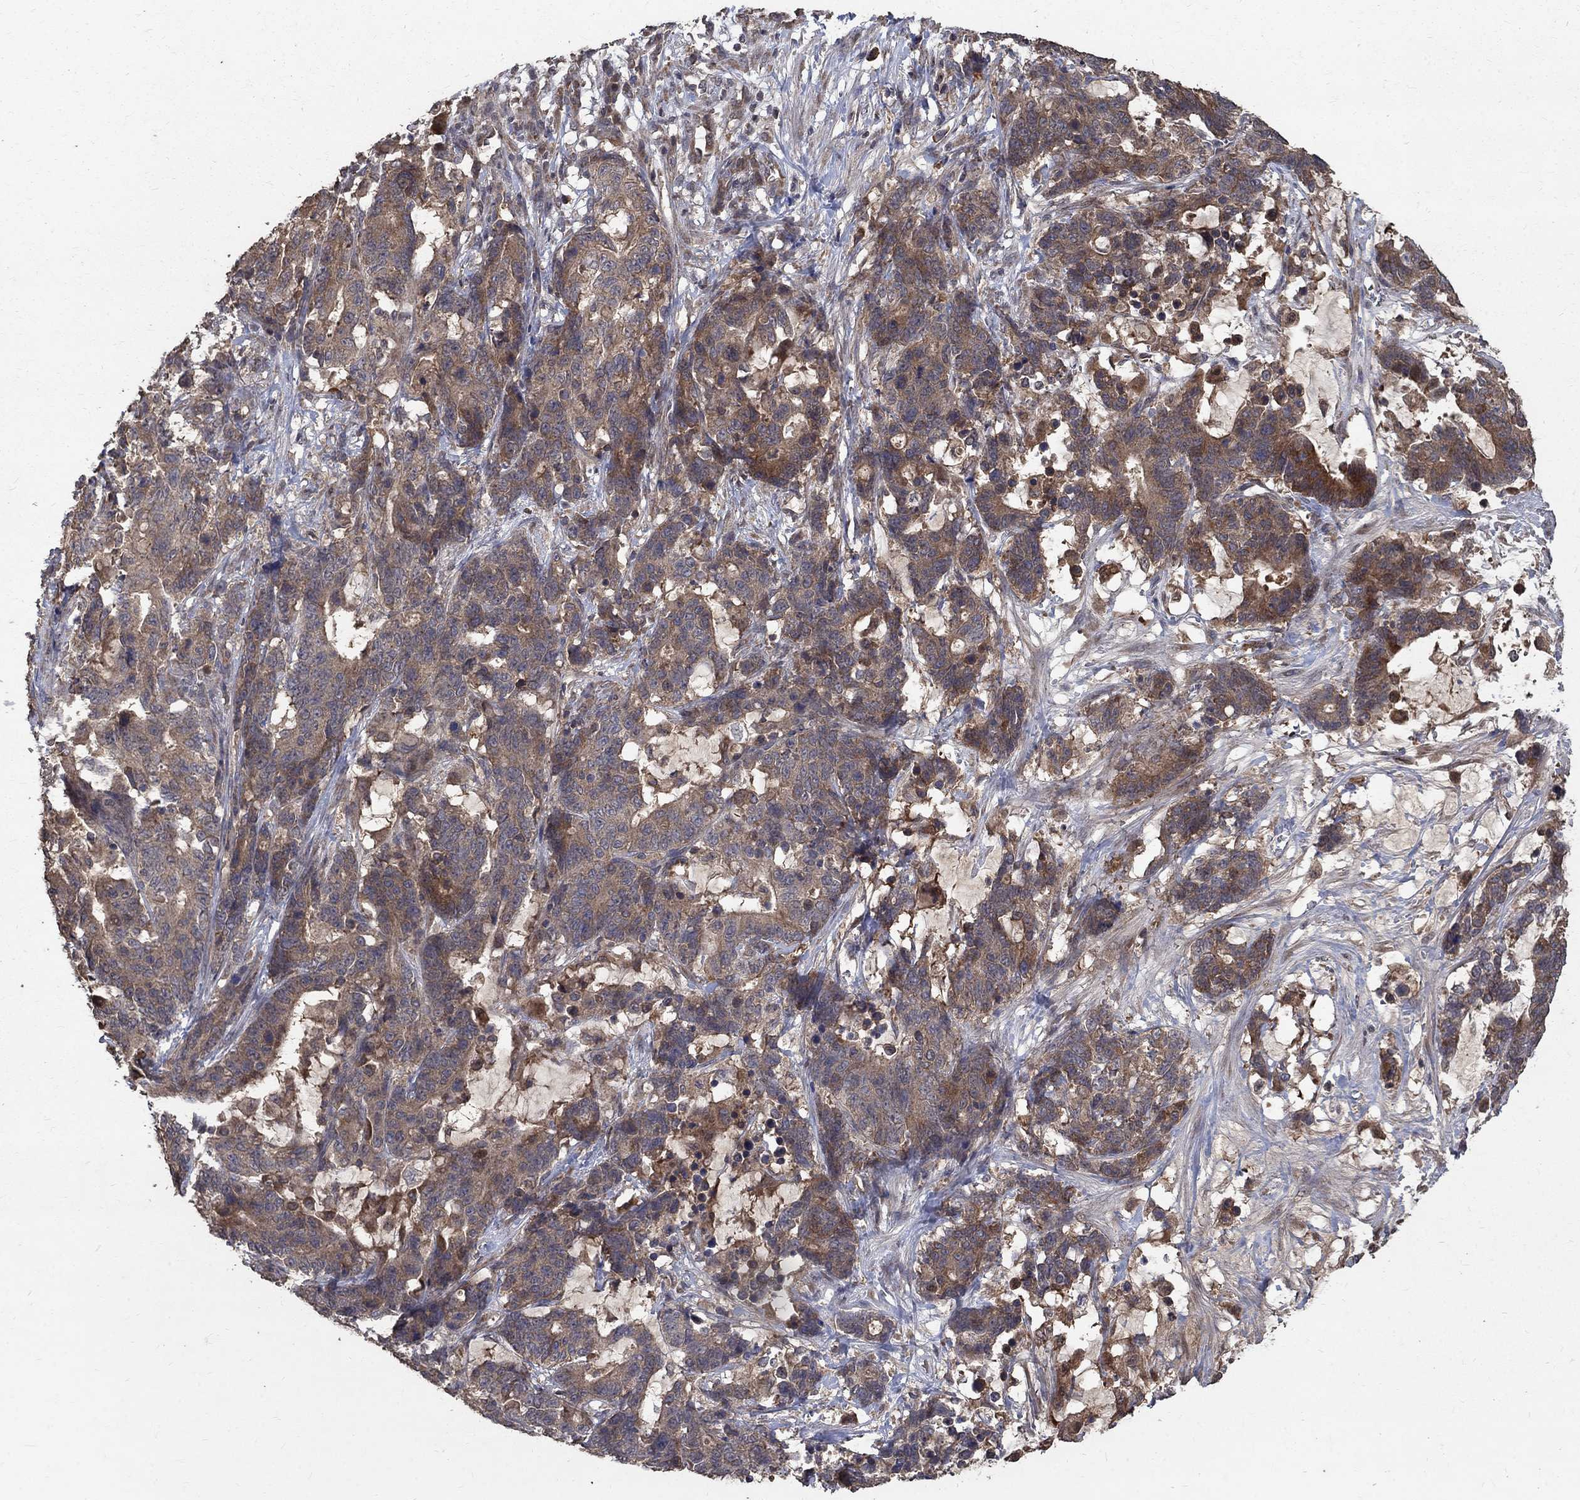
{"staining": {"intensity": "moderate", "quantity": "25%-75%", "location": "cytoplasmic/membranous"}, "tissue": "stomach cancer", "cell_type": "Tumor cells", "image_type": "cancer", "snomed": [{"axis": "morphology", "description": "Normal tissue, NOS"}, {"axis": "morphology", "description": "Adenocarcinoma, NOS"}, {"axis": "topography", "description": "Stomach"}], "caption": "The micrograph shows a brown stain indicating the presence of a protein in the cytoplasmic/membranous of tumor cells in stomach cancer (adenocarcinoma). (brown staining indicates protein expression, while blue staining denotes nuclei).", "gene": "C17orf75", "patient": {"sex": "female", "age": 64}}